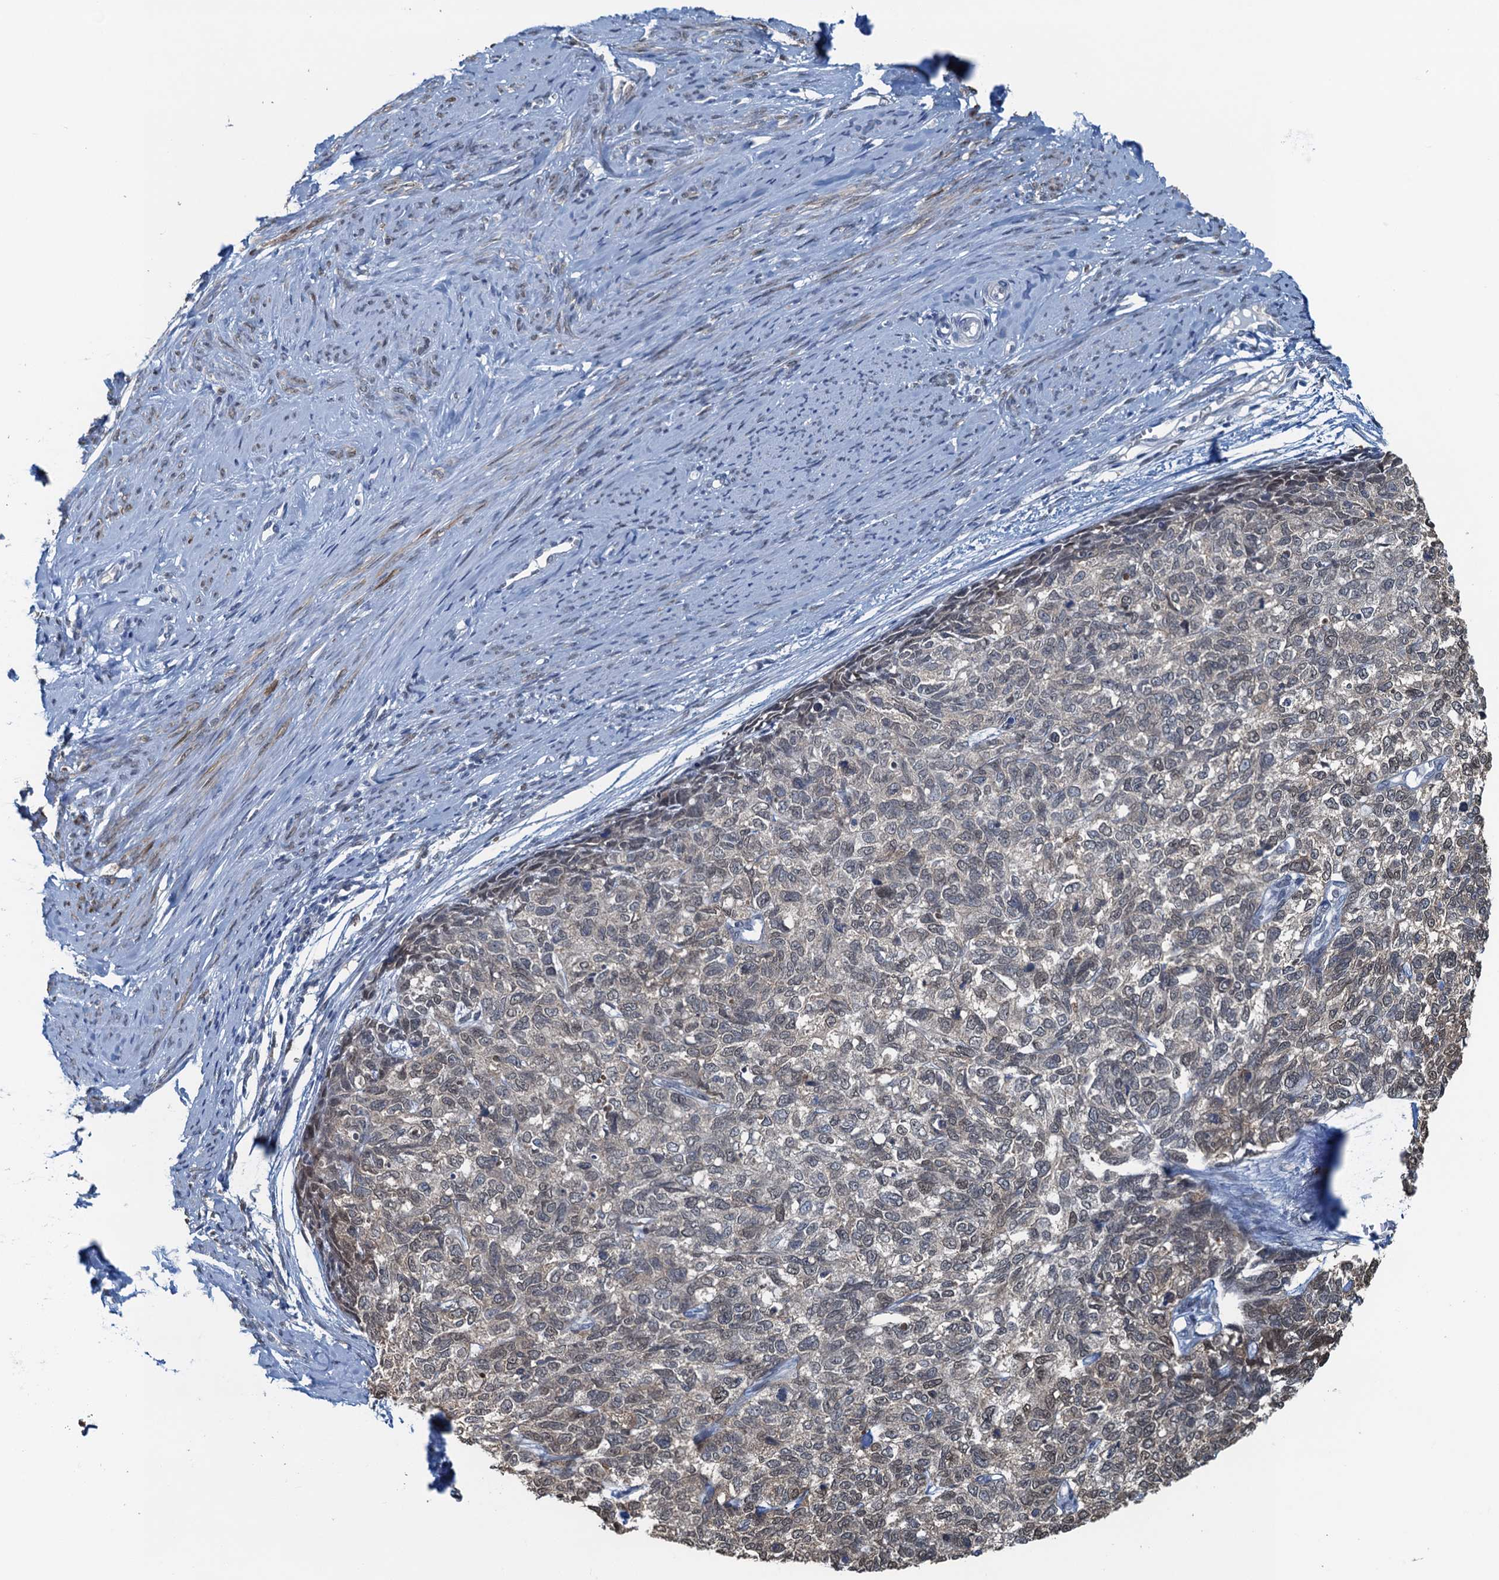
{"staining": {"intensity": "weak", "quantity": "25%-75%", "location": "nuclear"}, "tissue": "cervical cancer", "cell_type": "Tumor cells", "image_type": "cancer", "snomed": [{"axis": "morphology", "description": "Squamous cell carcinoma, NOS"}, {"axis": "topography", "description": "Cervix"}], "caption": "Weak nuclear positivity for a protein is appreciated in about 25%-75% of tumor cells of squamous cell carcinoma (cervical) using immunohistochemistry (IHC).", "gene": "AHCY", "patient": {"sex": "female", "age": 63}}